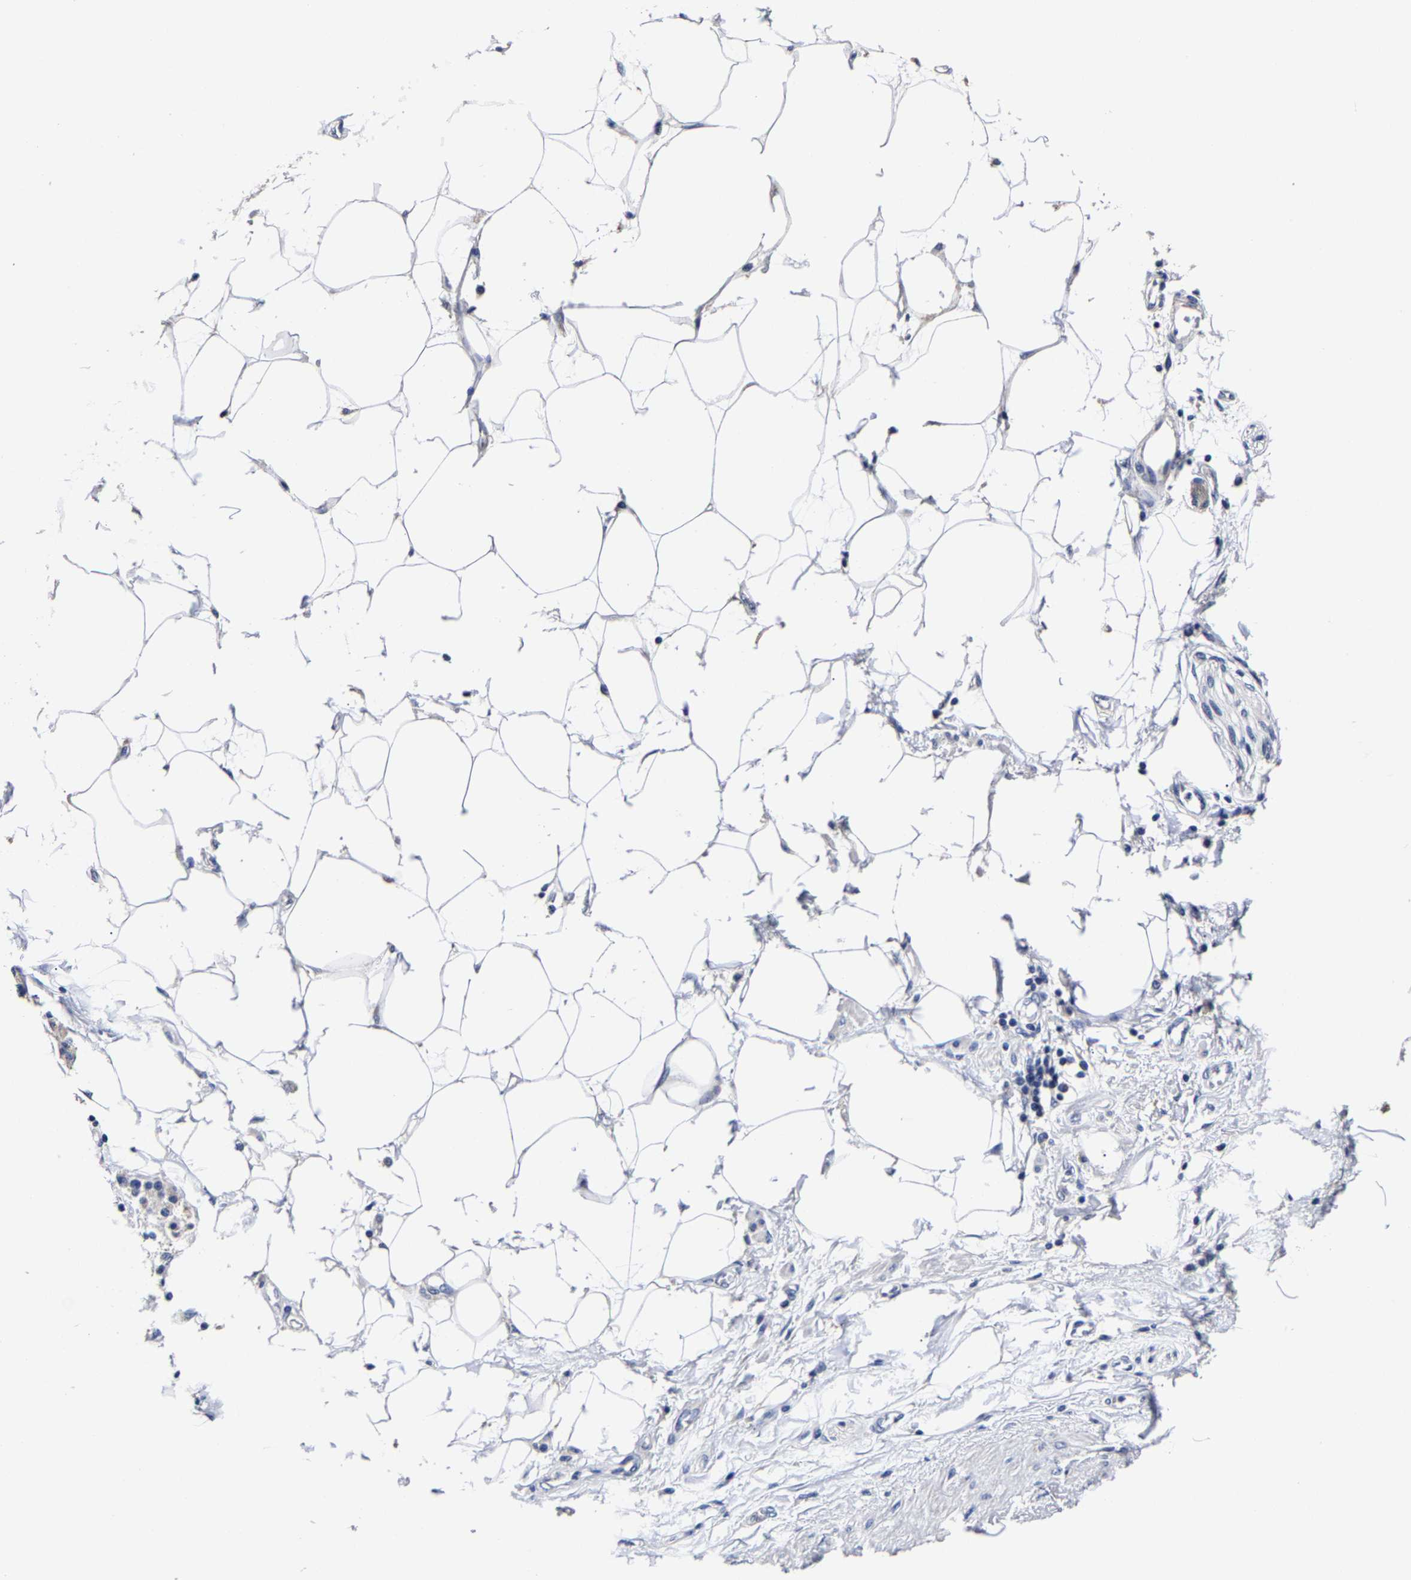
{"staining": {"intensity": "negative", "quantity": "none", "location": "none"}, "tissue": "adipose tissue", "cell_type": "Adipocytes", "image_type": "normal", "snomed": [{"axis": "morphology", "description": "Normal tissue, NOS"}, {"axis": "morphology", "description": "Adenocarcinoma, NOS"}, {"axis": "topography", "description": "Duodenum"}, {"axis": "topography", "description": "Peripheral nerve tissue"}], "caption": "This is an immunohistochemistry (IHC) image of unremarkable human adipose tissue. There is no staining in adipocytes.", "gene": "AKAP4", "patient": {"sex": "female", "age": 60}}